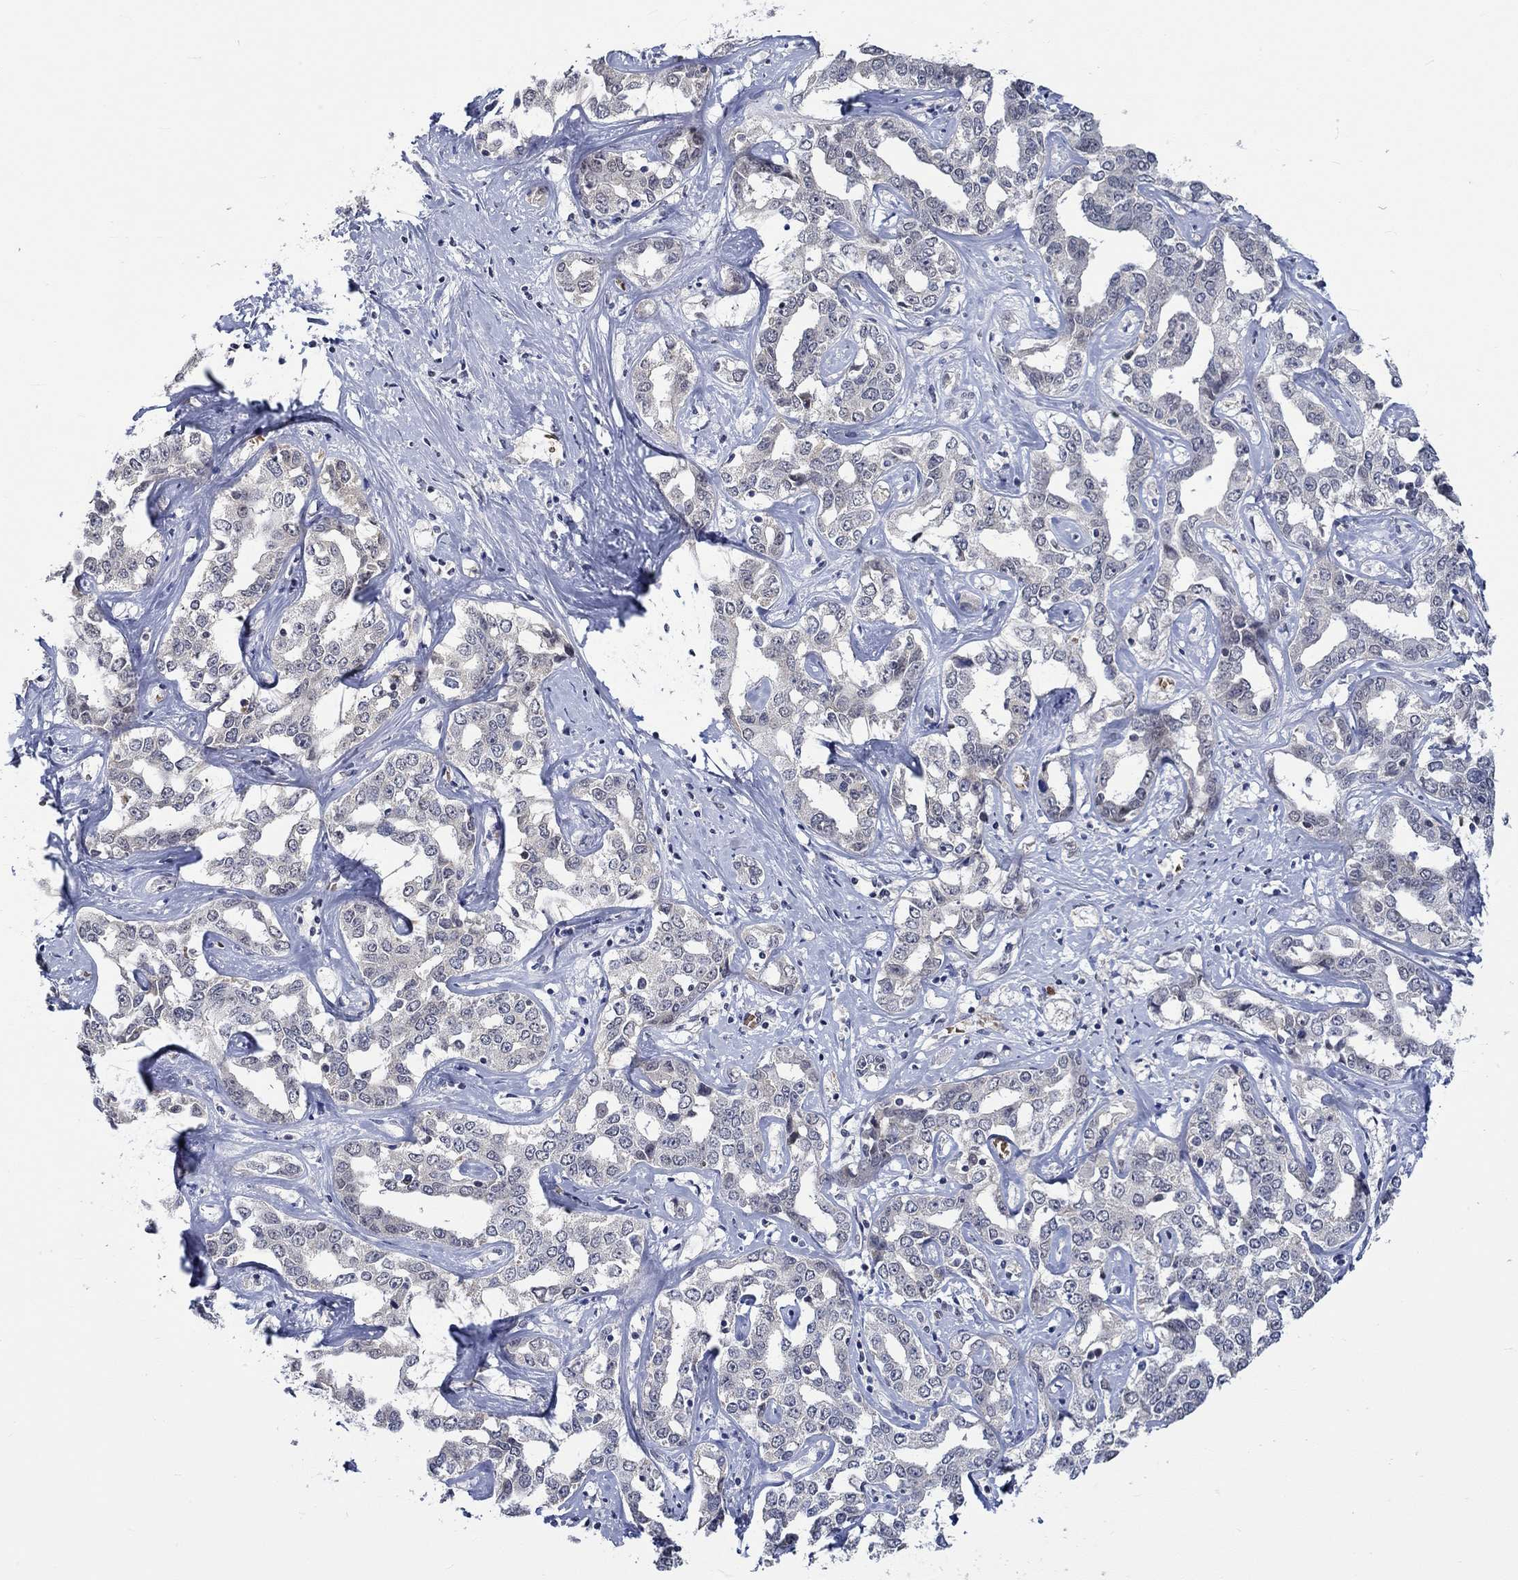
{"staining": {"intensity": "negative", "quantity": "none", "location": "none"}, "tissue": "liver cancer", "cell_type": "Tumor cells", "image_type": "cancer", "snomed": [{"axis": "morphology", "description": "Cholangiocarcinoma"}, {"axis": "topography", "description": "Liver"}], "caption": "Immunohistochemical staining of human liver cholangiocarcinoma demonstrates no significant positivity in tumor cells.", "gene": "WASF1", "patient": {"sex": "male", "age": 59}}